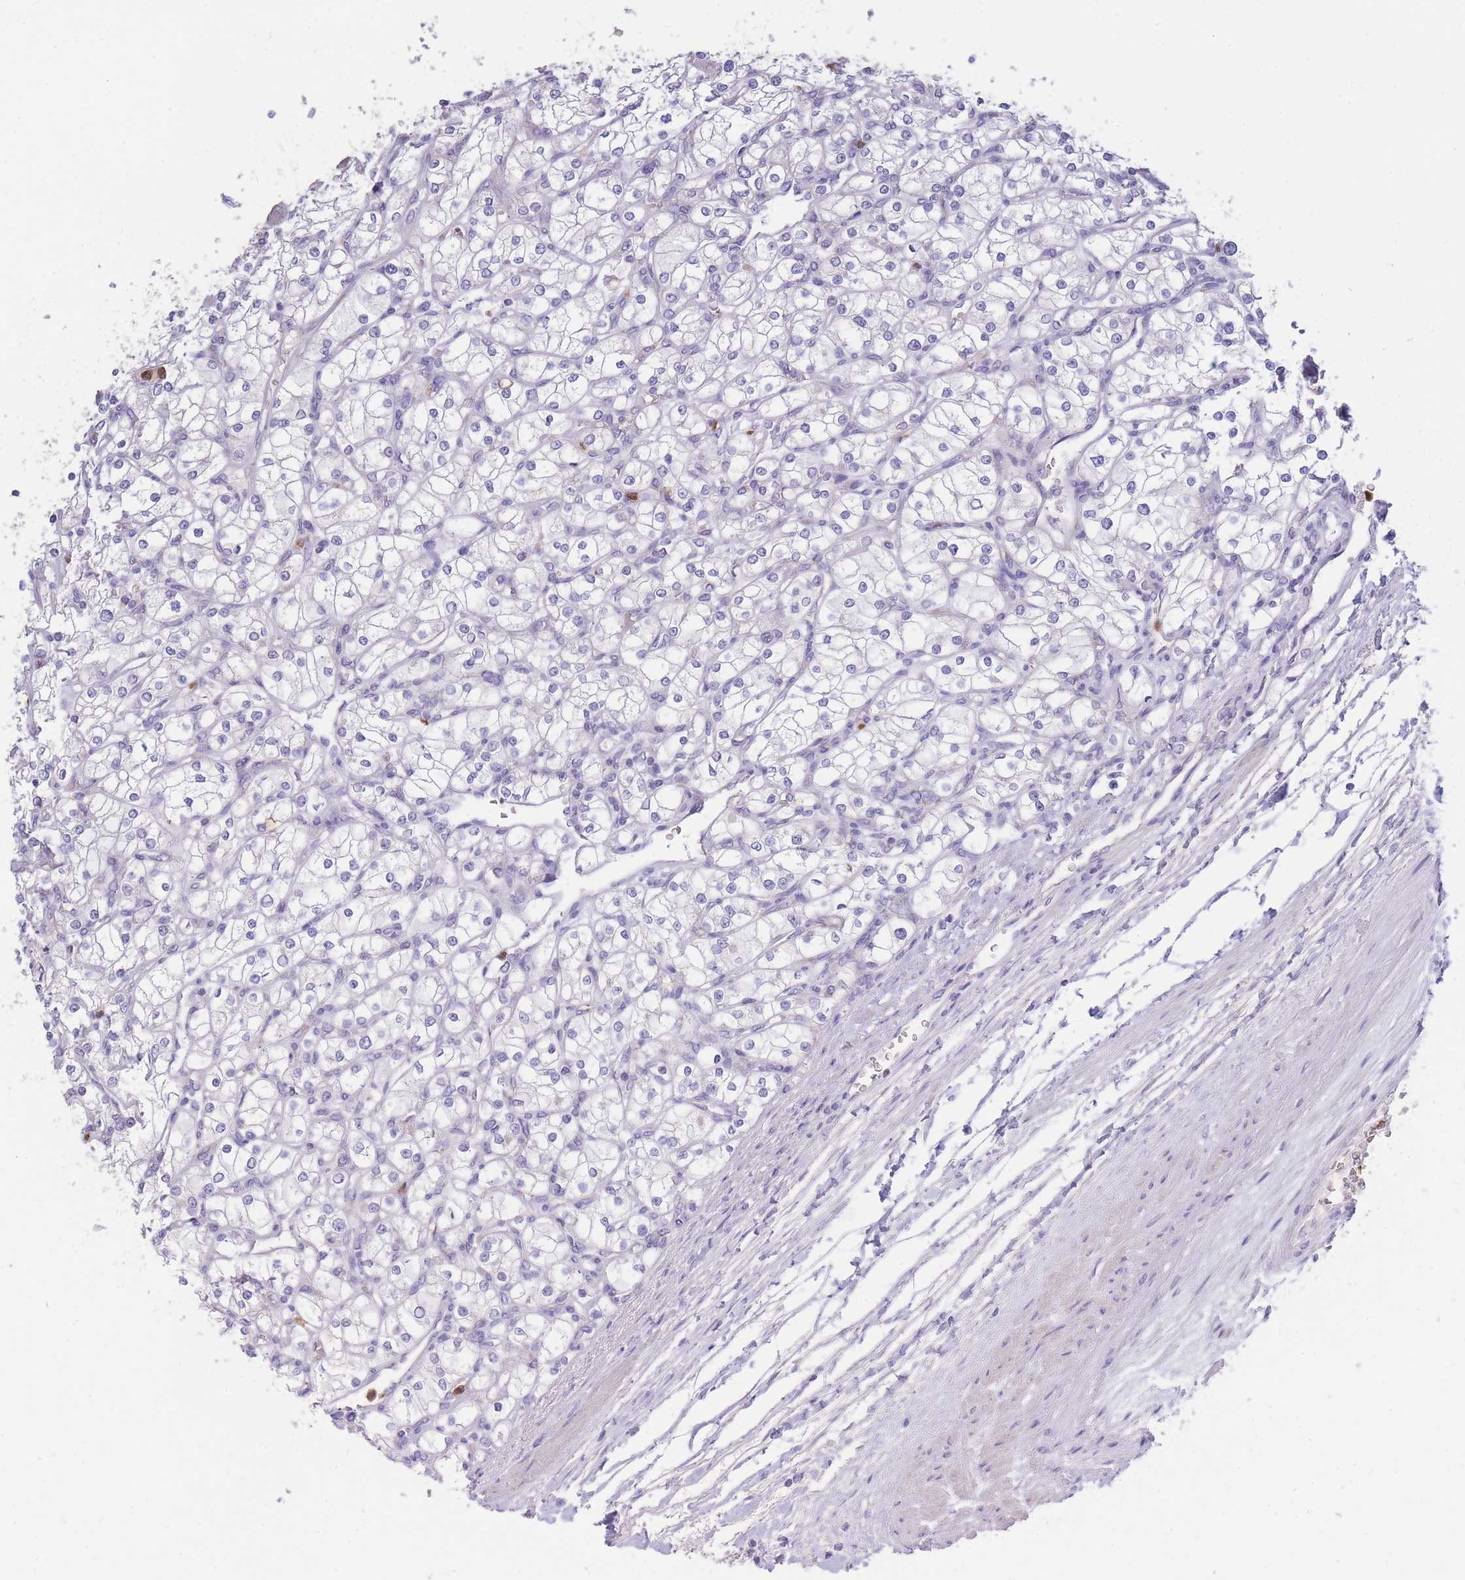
{"staining": {"intensity": "negative", "quantity": "none", "location": "none"}, "tissue": "renal cancer", "cell_type": "Tumor cells", "image_type": "cancer", "snomed": [{"axis": "morphology", "description": "Adenocarcinoma, NOS"}, {"axis": "topography", "description": "Kidney"}], "caption": "A high-resolution image shows immunohistochemistry staining of renal adenocarcinoma, which shows no significant staining in tumor cells.", "gene": "CENPM", "patient": {"sex": "male", "age": 80}}